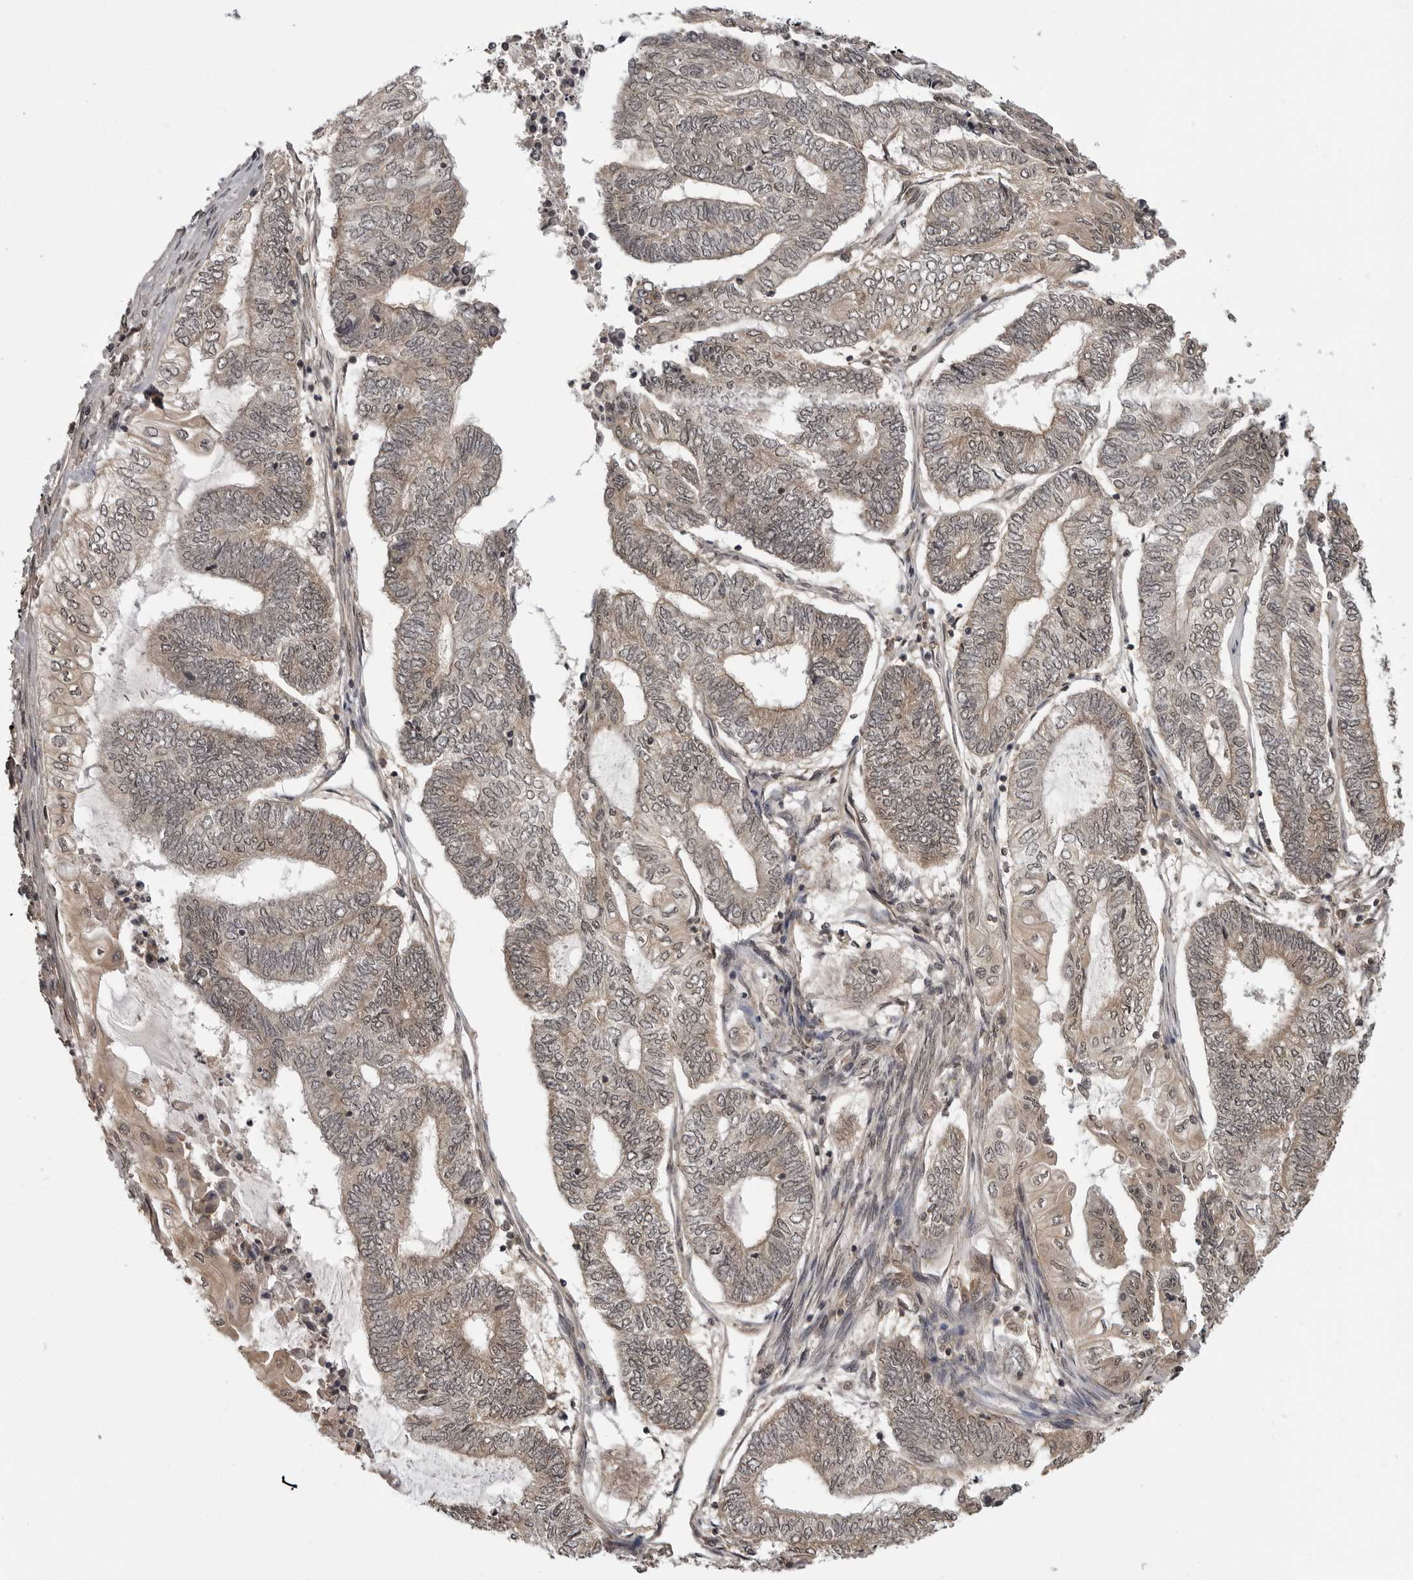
{"staining": {"intensity": "weak", "quantity": ">75%", "location": "cytoplasmic/membranous,nuclear"}, "tissue": "endometrial cancer", "cell_type": "Tumor cells", "image_type": "cancer", "snomed": [{"axis": "morphology", "description": "Adenocarcinoma, NOS"}, {"axis": "topography", "description": "Uterus"}, {"axis": "topography", "description": "Endometrium"}], "caption": "An immunohistochemistry (IHC) micrograph of tumor tissue is shown. Protein staining in brown labels weak cytoplasmic/membranous and nuclear positivity in endometrial adenocarcinoma within tumor cells.", "gene": "IL24", "patient": {"sex": "female", "age": 70}}